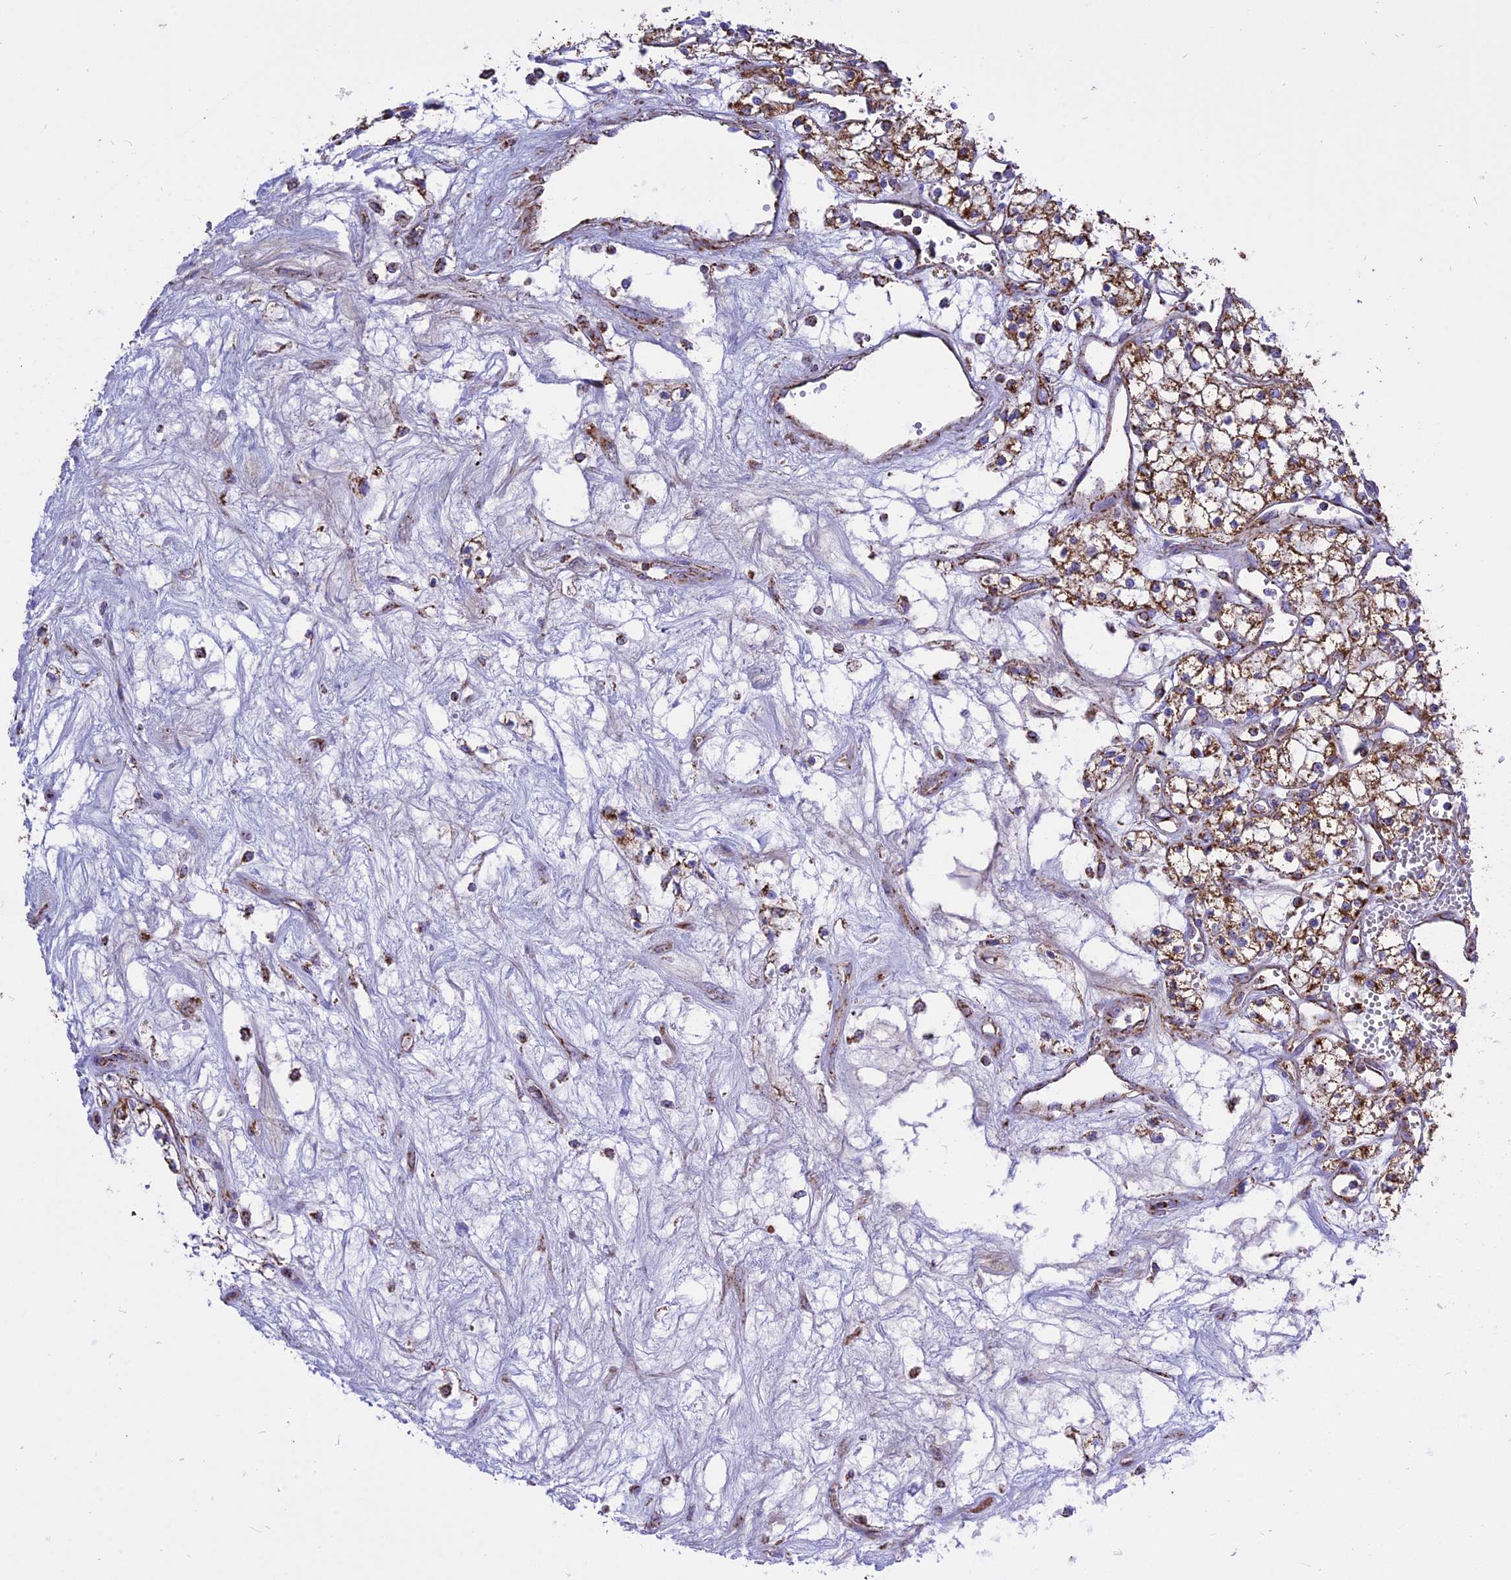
{"staining": {"intensity": "moderate", "quantity": ">75%", "location": "cytoplasmic/membranous"}, "tissue": "renal cancer", "cell_type": "Tumor cells", "image_type": "cancer", "snomed": [{"axis": "morphology", "description": "Adenocarcinoma, NOS"}, {"axis": "topography", "description": "Kidney"}], "caption": "A brown stain shows moderate cytoplasmic/membranous staining of a protein in human renal adenocarcinoma tumor cells. (Stains: DAB (3,3'-diaminobenzidine) in brown, nuclei in blue, Microscopy: brightfield microscopy at high magnification).", "gene": "TTC4", "patient": {"sex": "male", "age": 59}}